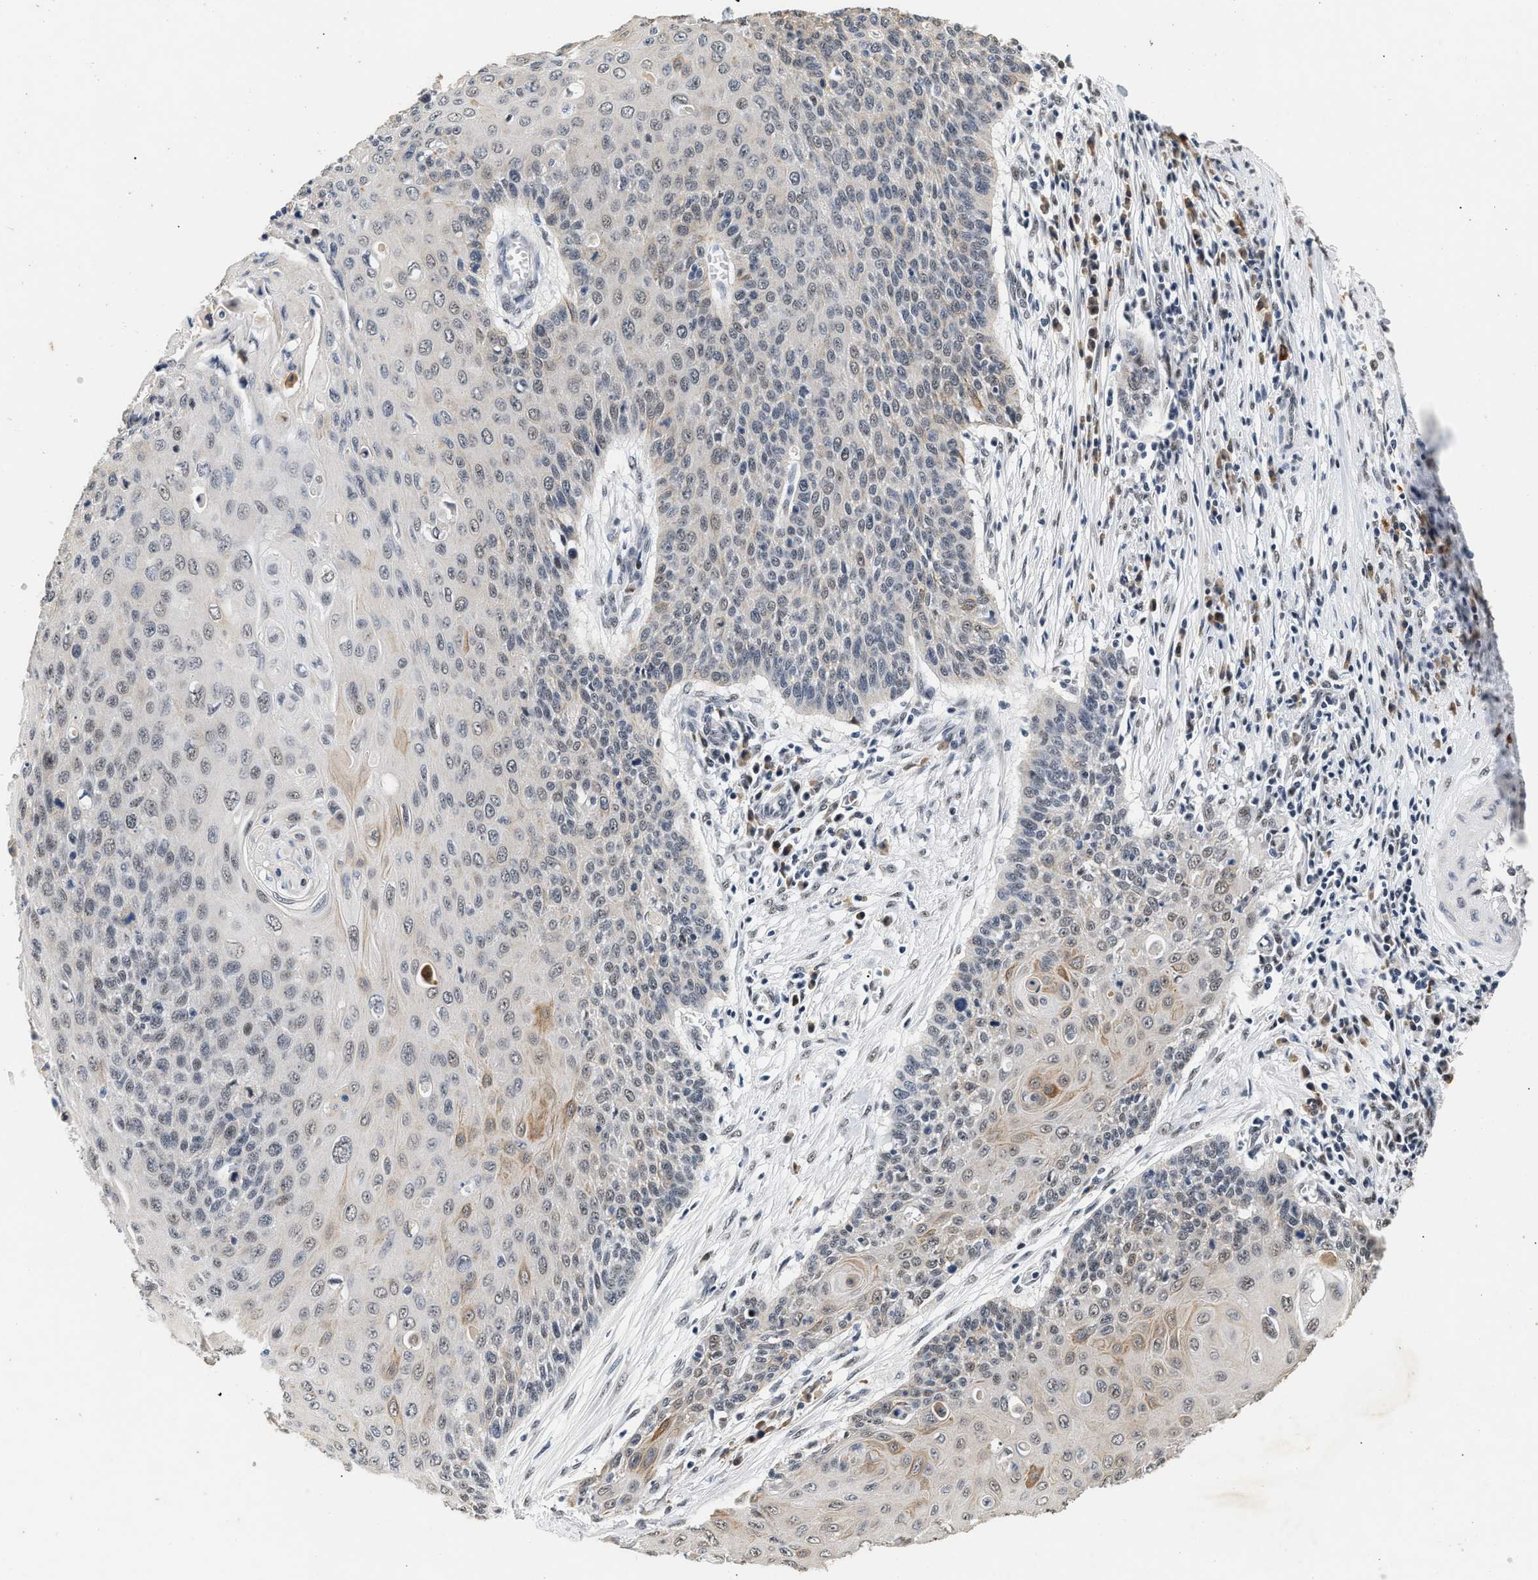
{"staining": {"intensity": "weak", "quantity": "<25%", "location": "cytoplasmic/membranous,nuclear"}, "tissue": "cervical cancer", "cell_type": "Tumor cells", "image_type": "cancer", "snomed": [{"axis": "morphology", "description": "Squamous cell carcinoma, NOS"}, {"axis": "topography", "description": "Cervix"}], "caption": "Human cervical squamous cell carcinoma stained for a protein using IHC demonstrates no positivity in tumor cells.", "gene": "THOC1", "patient": {"sex": "female", "age": 39}}